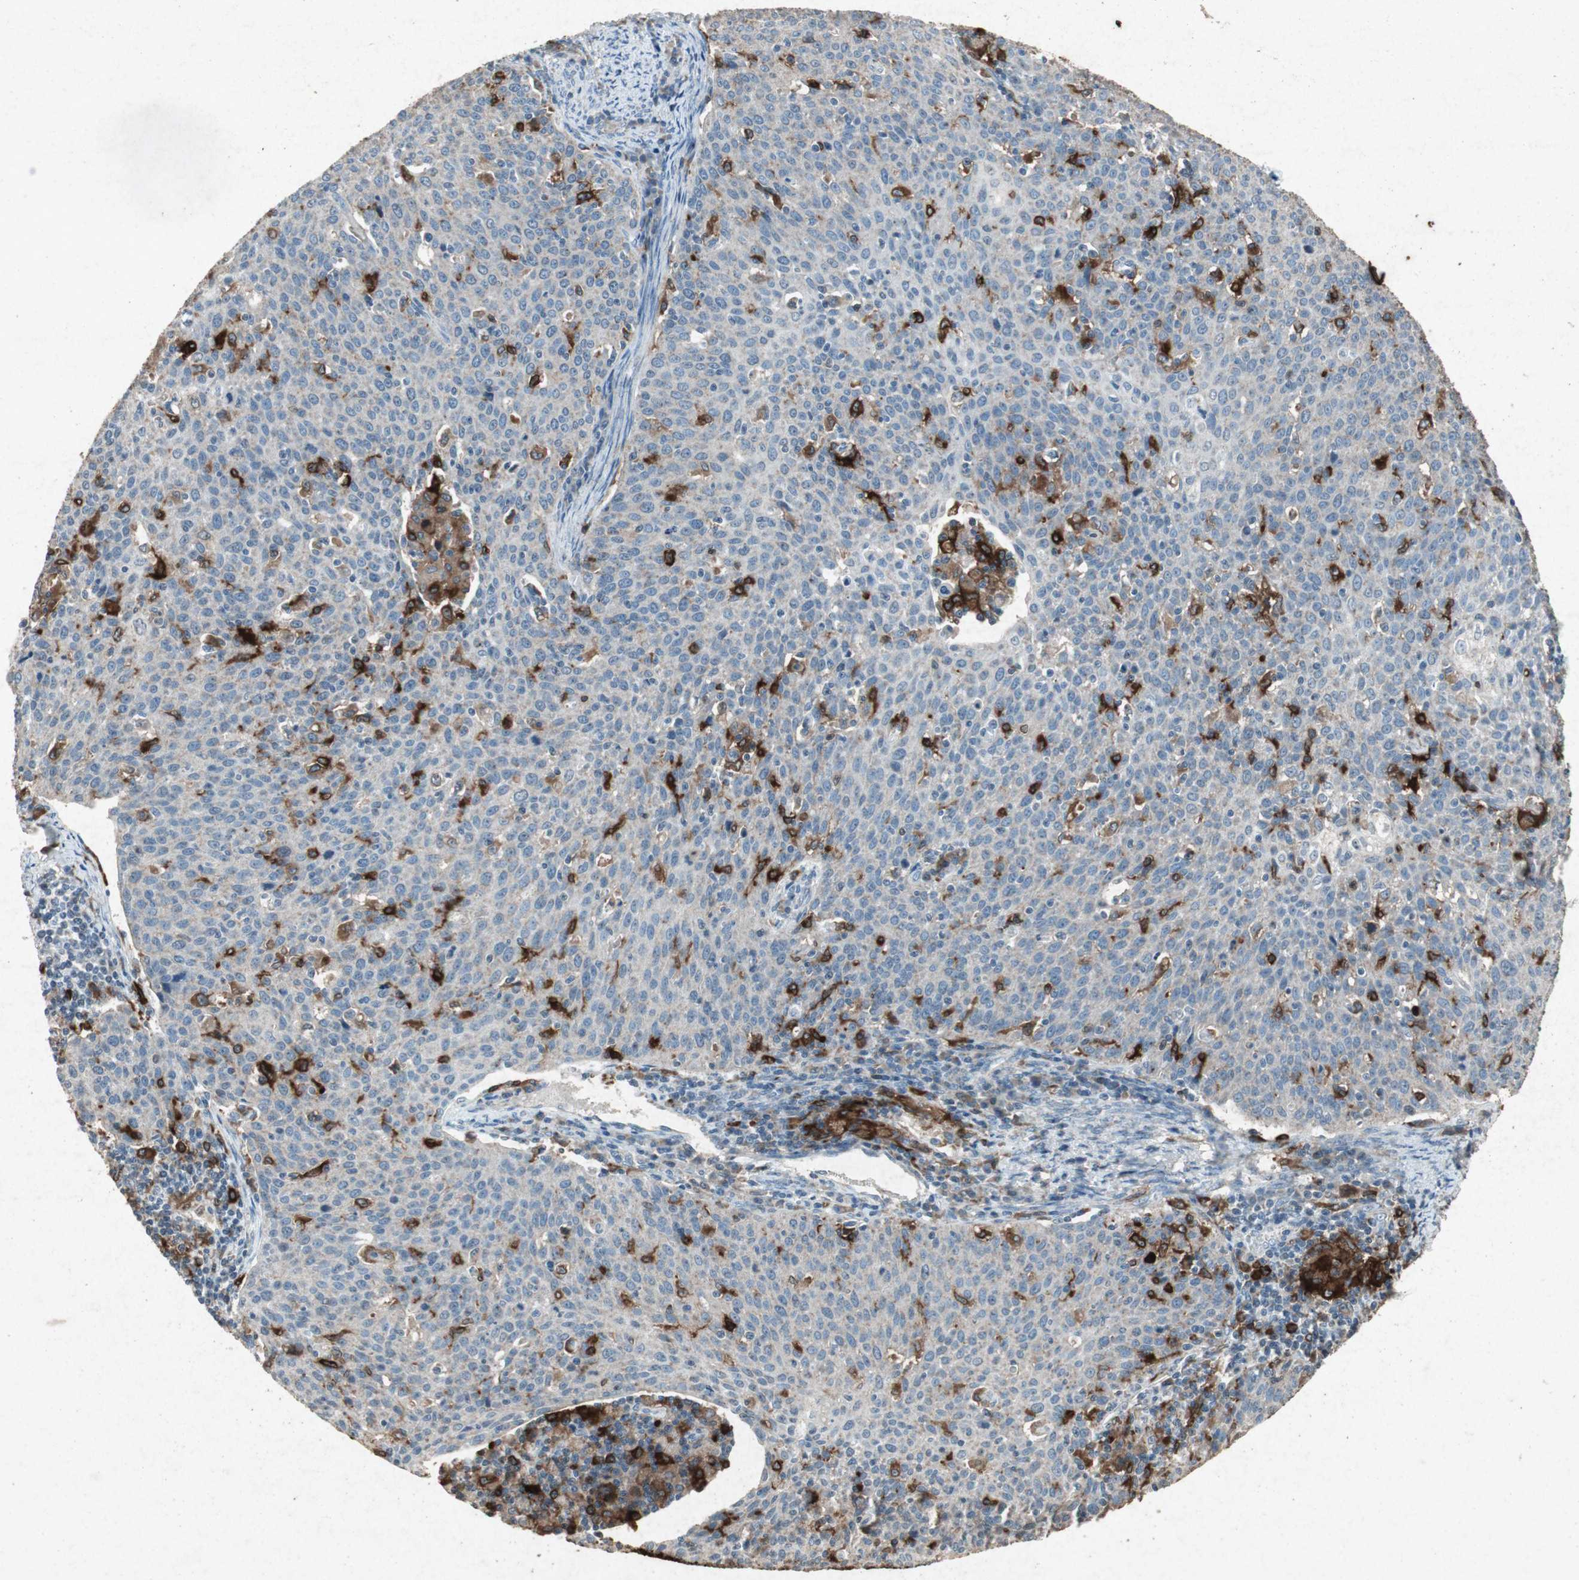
{"staining": {"intensity": "weak", "quantity": "25%-75%", "location": "cytoplasmic/membranous"}, "tissue": "cervical cancer", "cell_type": "Tumor cells", "image_type": "cancer", "snomed": [{"axis": "morphology", "description": "Squamous cell carcinoma, NOS"}, {"axis": "topography", "description": "Cervix"}], "caption": "Protein analysis of cervical cancer (squamous cell carcinoma) tissue shows weak cytoplasmic/membranous staining in about 25%-75% of tumor cells.", "gene": "TYROBP", "patient": {"sex": "female", "age": 38}}